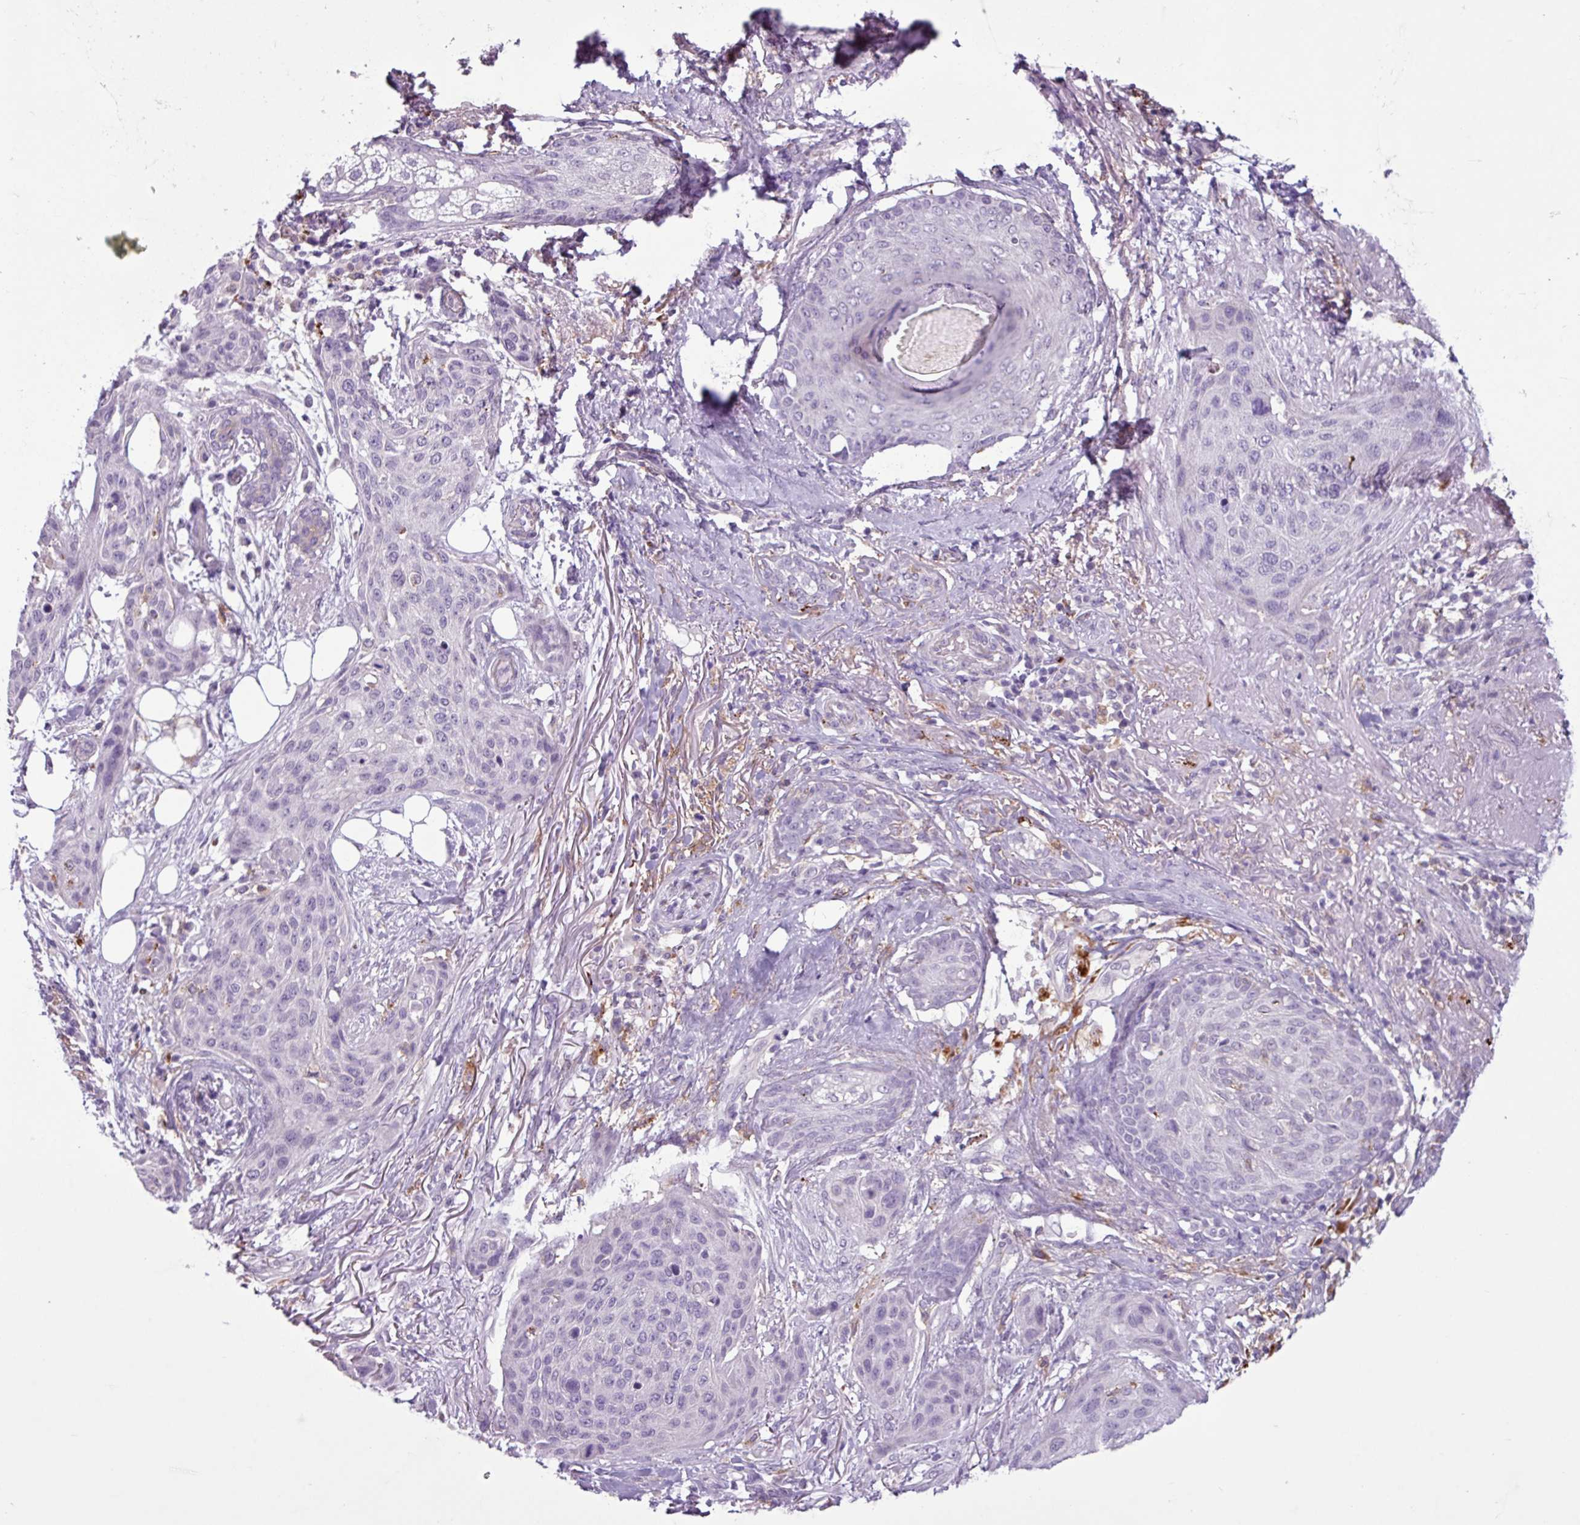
{"staining": {"intensity": "negative", "quantity": "none", "location": "none"}, "tissue": "skin cancer", "cell_type": "Tumor cells", "image_type": "cancer", "snomed": [{"axis": "morphology", "description": "Squamous cell carcinoma, NOS"}, {"axis": "topography", "description": "Skin"}], "caption": "Protein analysis of skin squamous cell carcinoma demonstrates no significant positivity in tumor cells.", "gene": "C9orf24", "patient": {"sex": "female", "age": 87}}